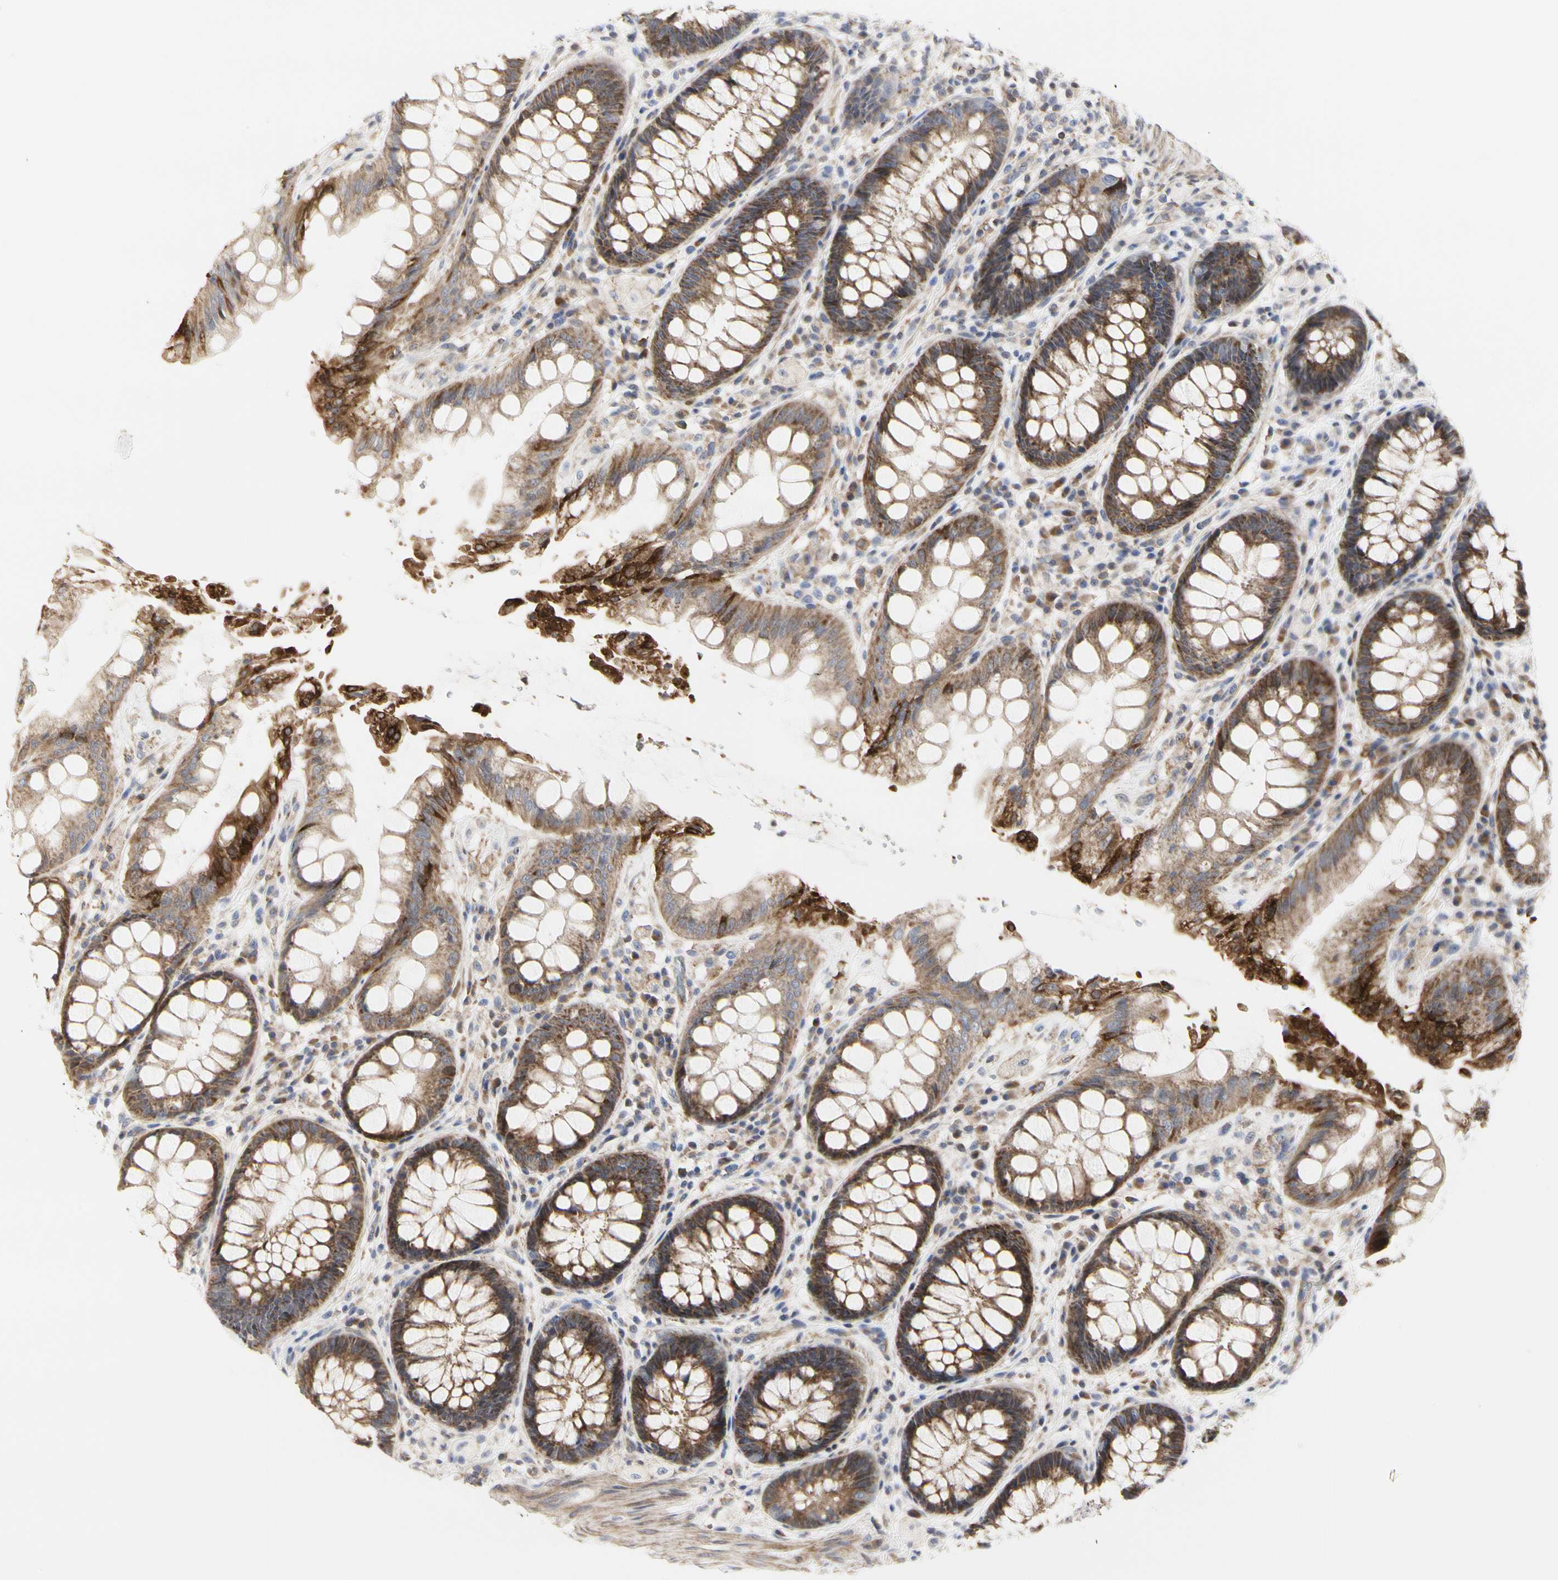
{"staining": {"intensity": "moderate", "quantity": ">75%", "location": "cytoplasmic/membranous"}, "tissue": "rectum", "cell_type": "Glandular cells", "image_type": "normal", "snomed": [{"axis": "morphology", "description": "Normal tissue, NOS"}, {"axis": "topography", "description": "Rectum"}], "caption": "This photomicrograph demonstrates immunohistochemistry staining of normal human rectum, with medium moderate cytoplasmic/membranous staining in approximately >75% of glandular cells.", "gene": "SHANK2", "patient": {"sex": "female", "age": 46}}